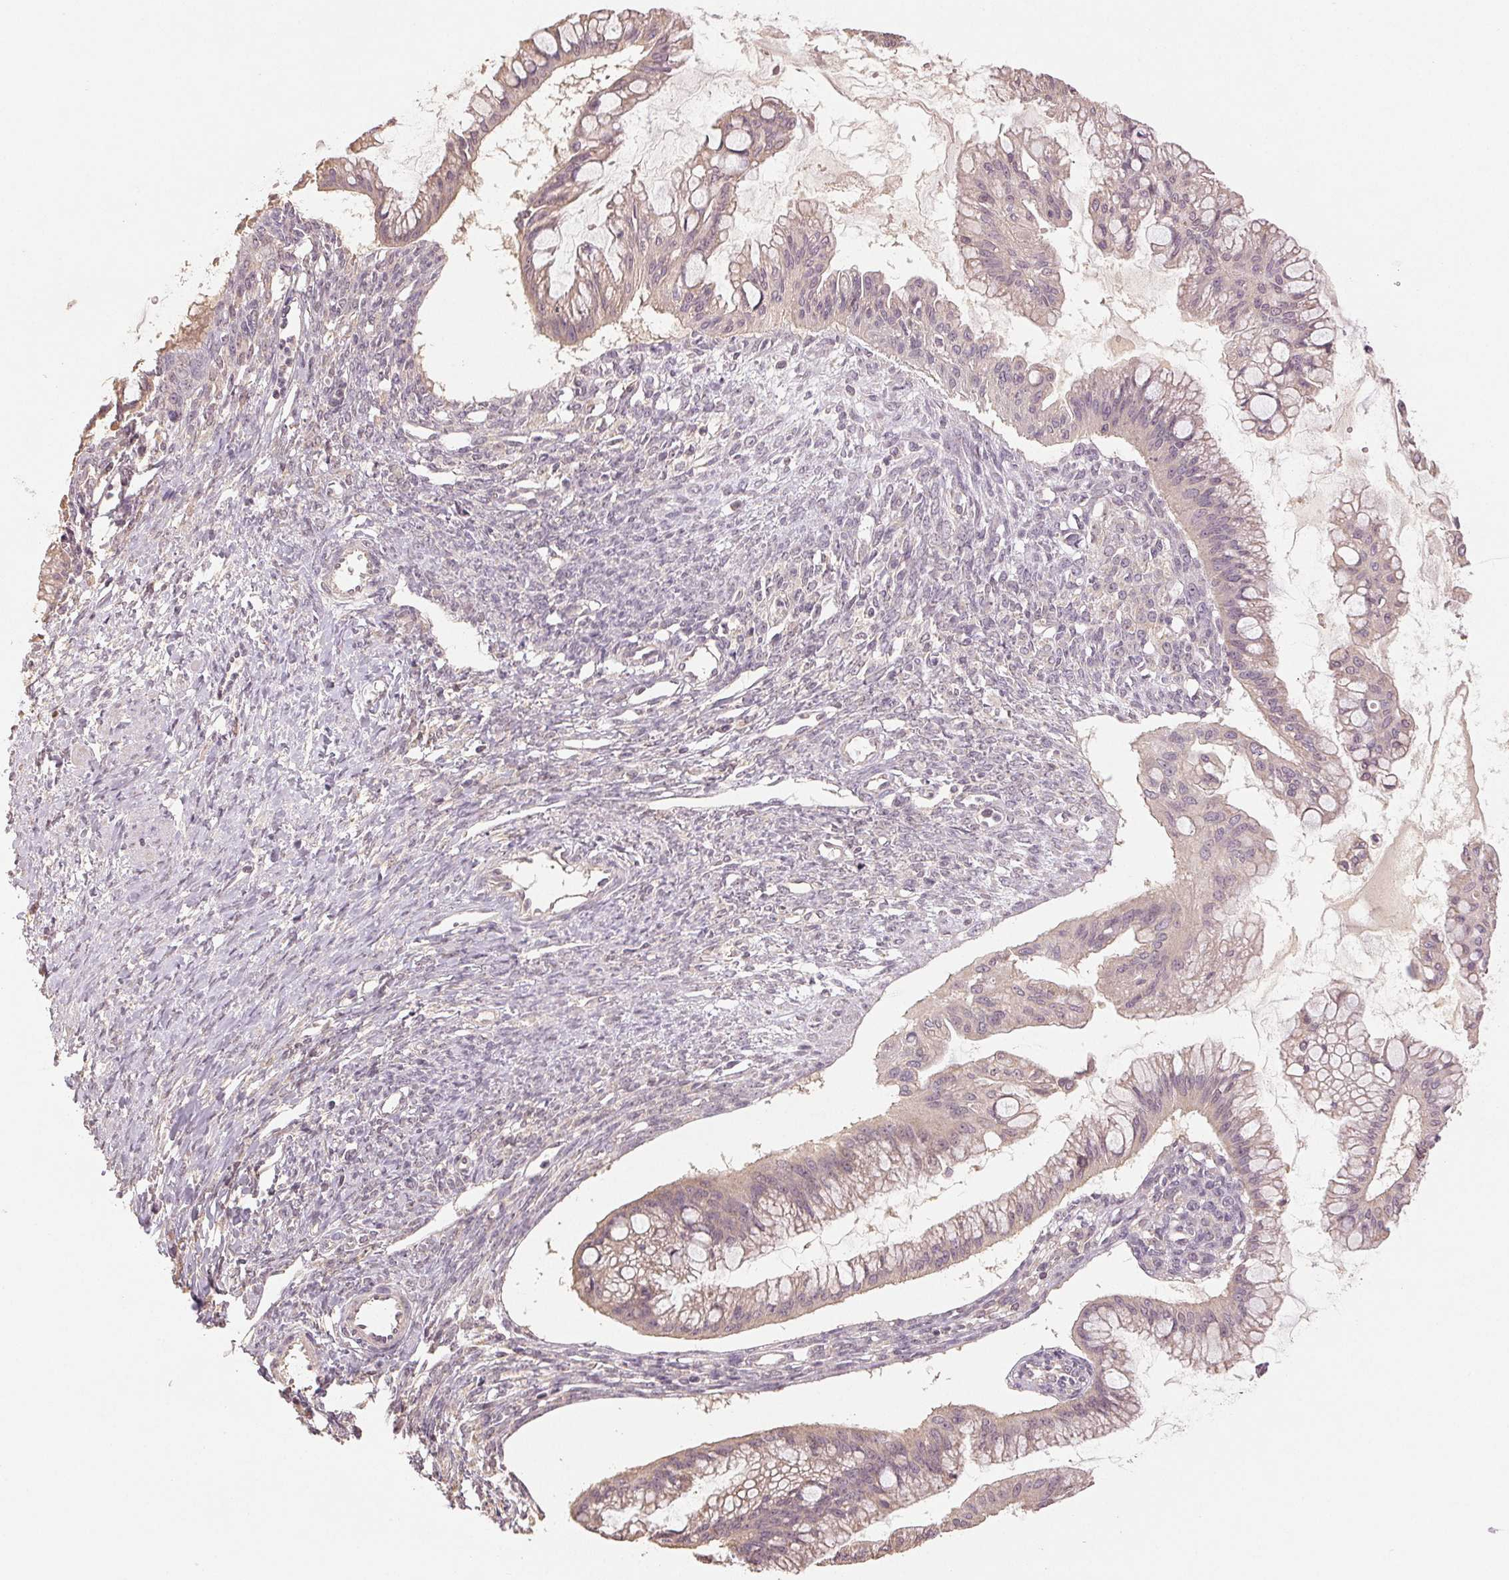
{"staining": {"intensity": "weak", "quantity": "<25%", "location": "cytoplasmic/membranous"}, "tissue": "ovarian cancer", "cell_type": "Tumor cells", "image_type": "cancer", "snomed": [{"axis": "morphology", "description": "Cystadenocarcinoma, mucinous, NOS"}, {"axis": "topography", "description": "Ovary"}], "caption": "A histopathology image of human ovarian mucinous cystadenocarcinoma is negative for staining in tumor cells.", "gene": "COX14", "patient": {"sex": "female", "age": 73}}